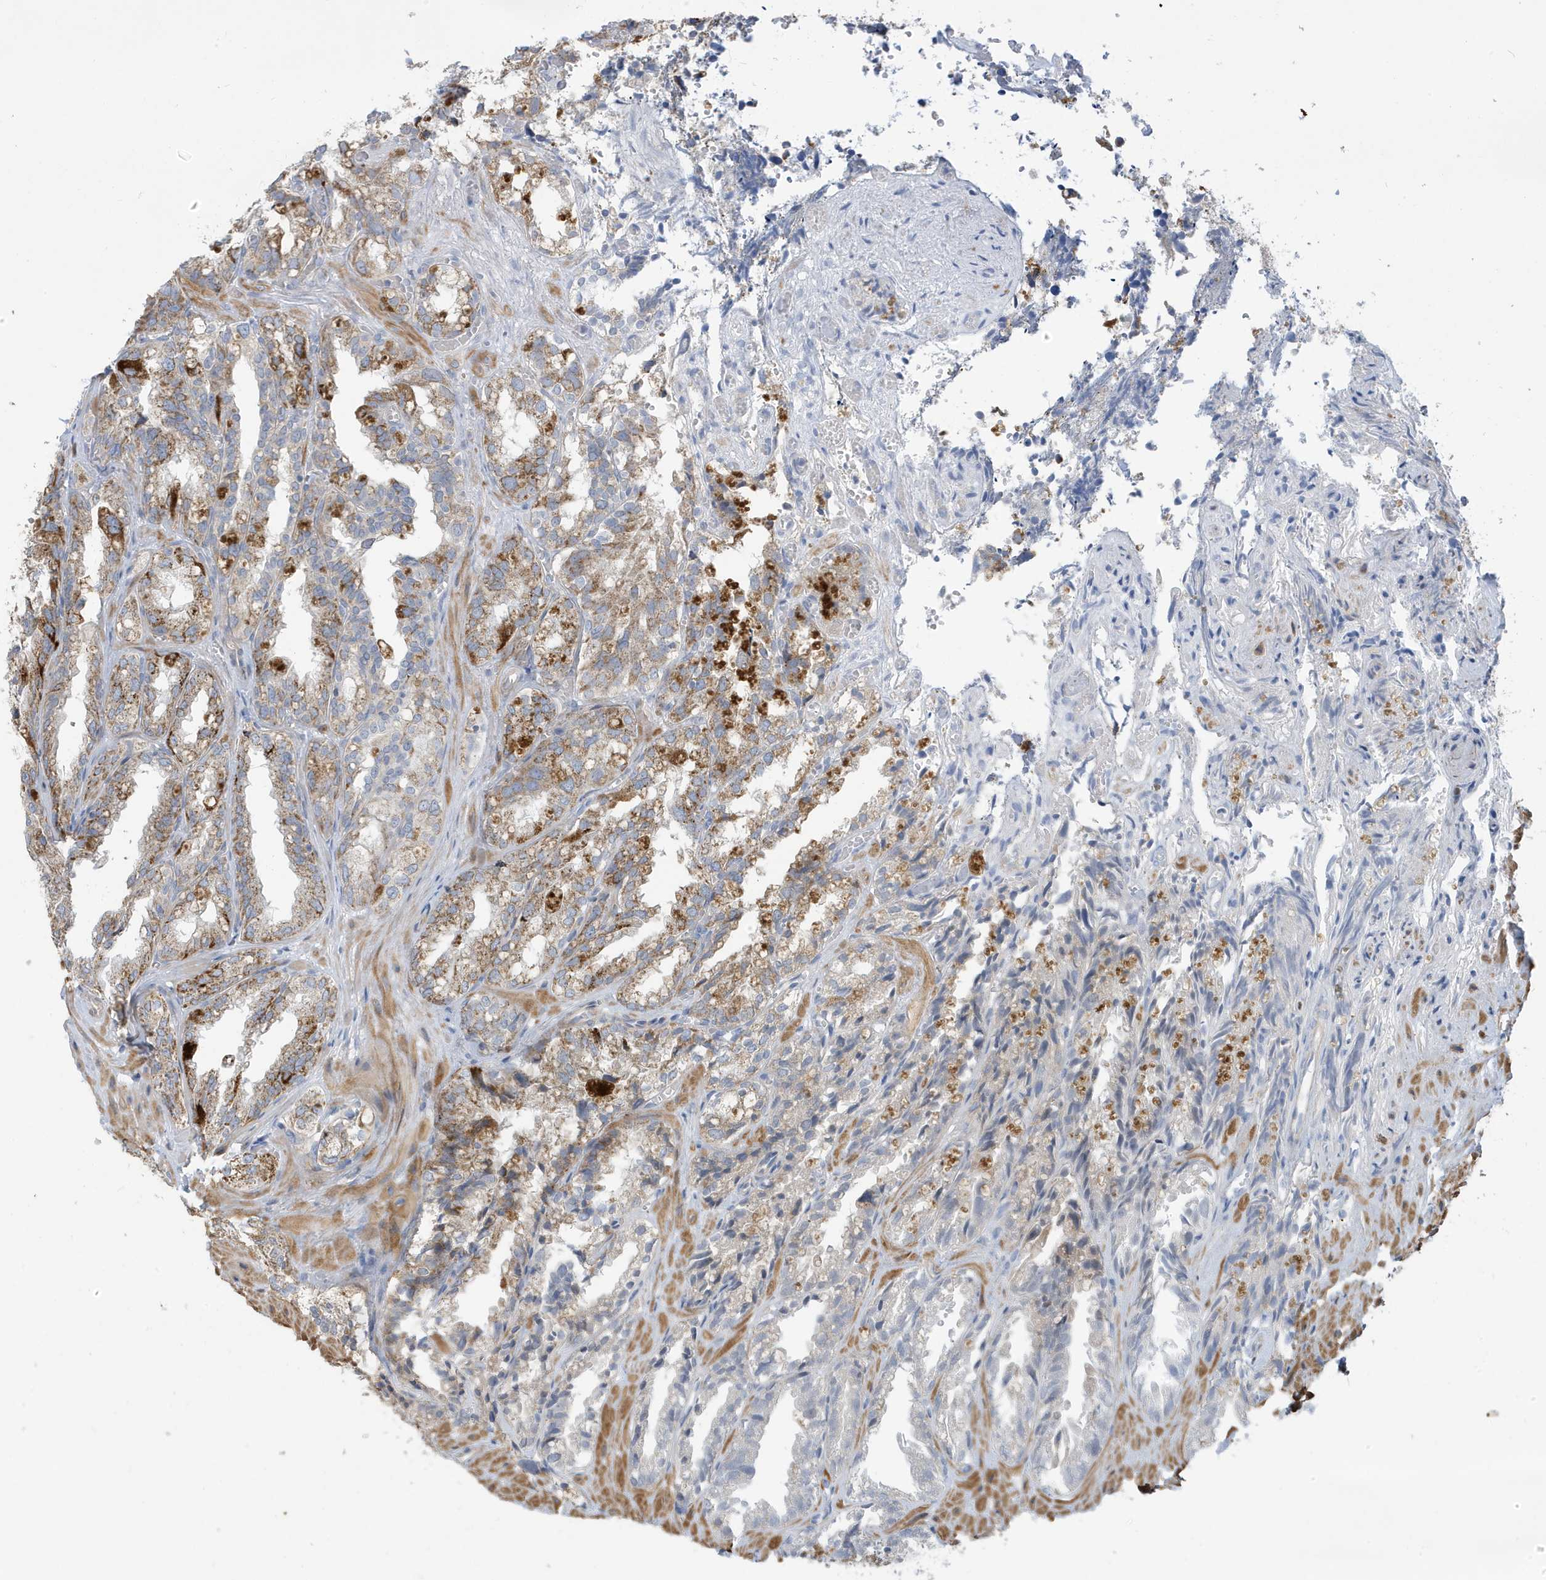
{"staining": {"intensity": "moderate", "quantity": ">75%", "location": "cytoplasmic/membranous"}, "tissue": "seminal vesicle", "cell_type": "Glandular cells", "image_type": "normal", "snomed": [{"axis": "morphology", "description": "Normal tissue, NOS"}, {"axis": "topography", "description": "Prostate"}, {"axis": "topography", "description": "Seminal veicle"}], "caption": "Immunohistochemistry image of unremarkable seminal vesicle: seminal vesicle stained using IHC exhibits medium levels of moderate protein expression localized specifically in the cytoplasmic/membranous of glandular cells, appearing as a cytoplasmic/membranous brown color.", "gene": "ATP13A5", "patient": {"sex": "male", "age": 51}}